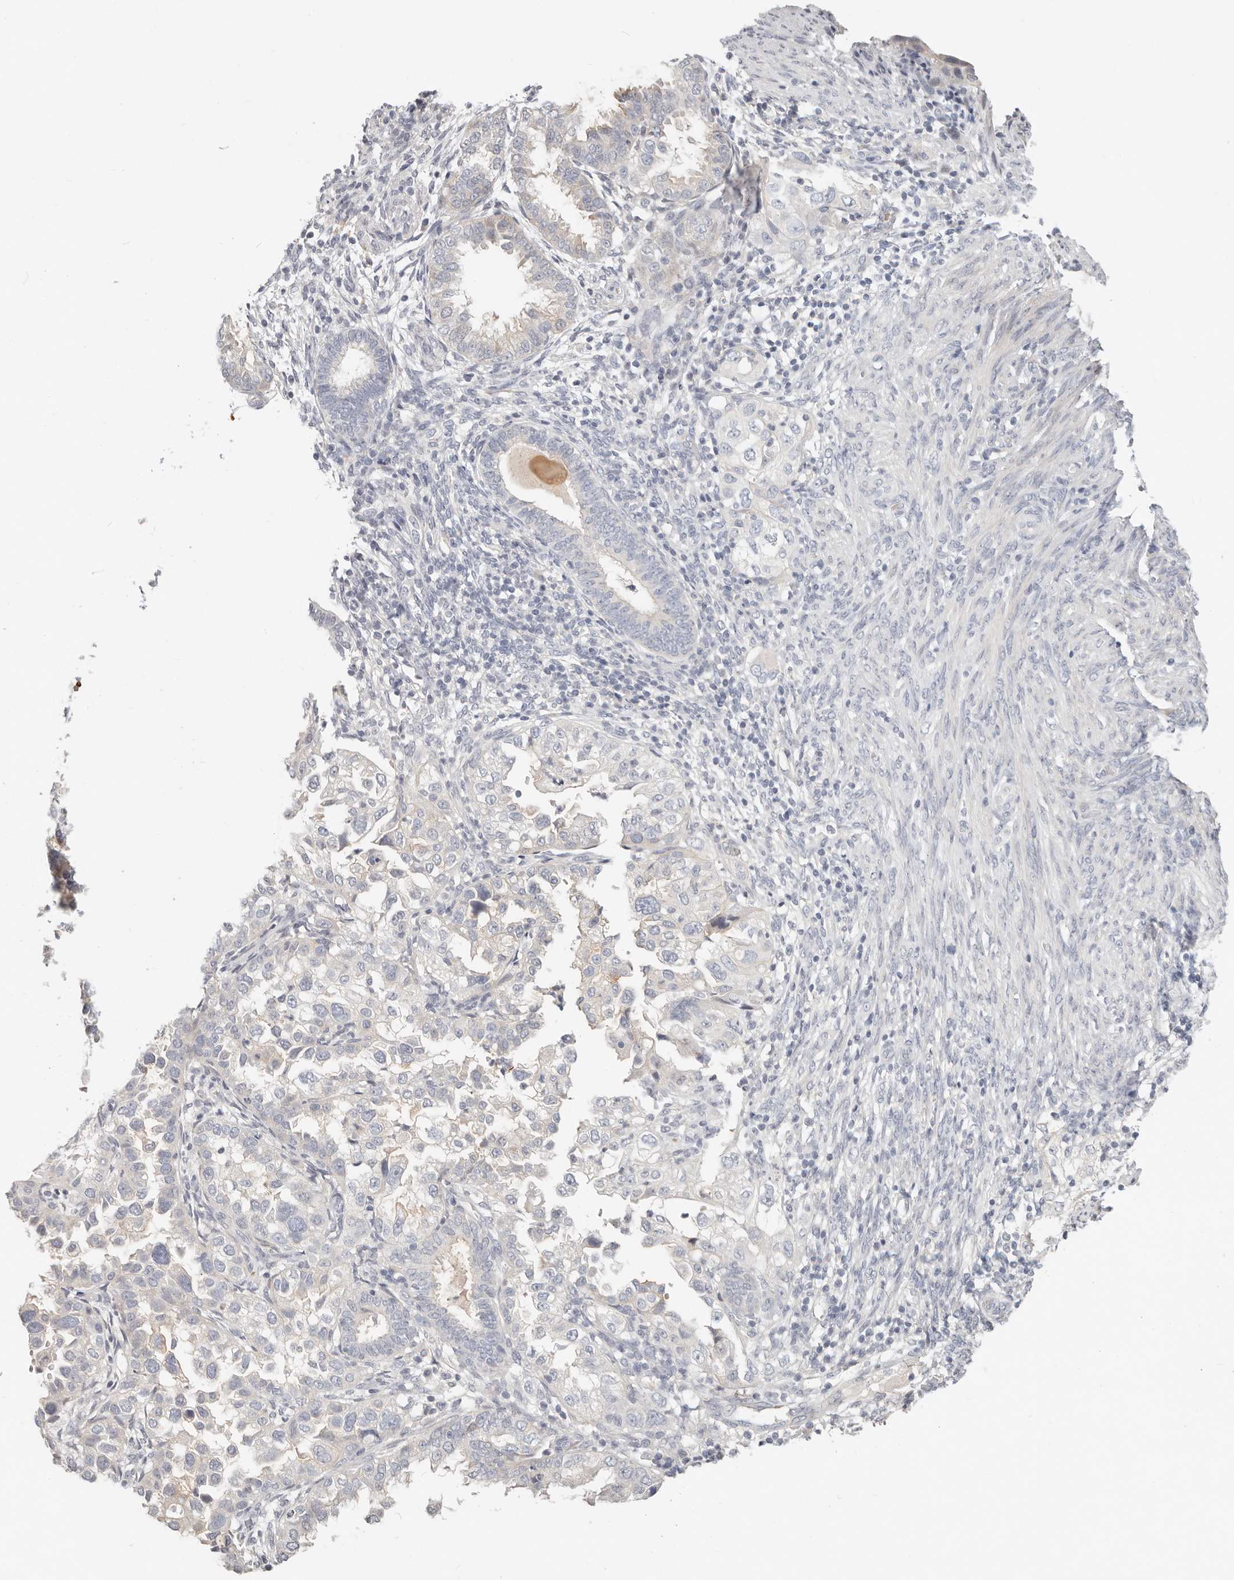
{"staining": {"intensity": "negative", "quantity": "none", "location": "none"}, "tissue": "endometrial cancer", "cell_type": "Tumor cells", "image_type": "cancer", "snomed": [{"axis": "morphology", "description": "Adenocarcinoma, NOS"}, {"axis": "topography", "description": "Endometrium"}], "caption": "Protein analysis of adenocarcinoma (endometrial) demonstrates no significant positivity in tumor cells.", "gene": "TMEM63B", "patient": {"sex": "female", "age": 85}}